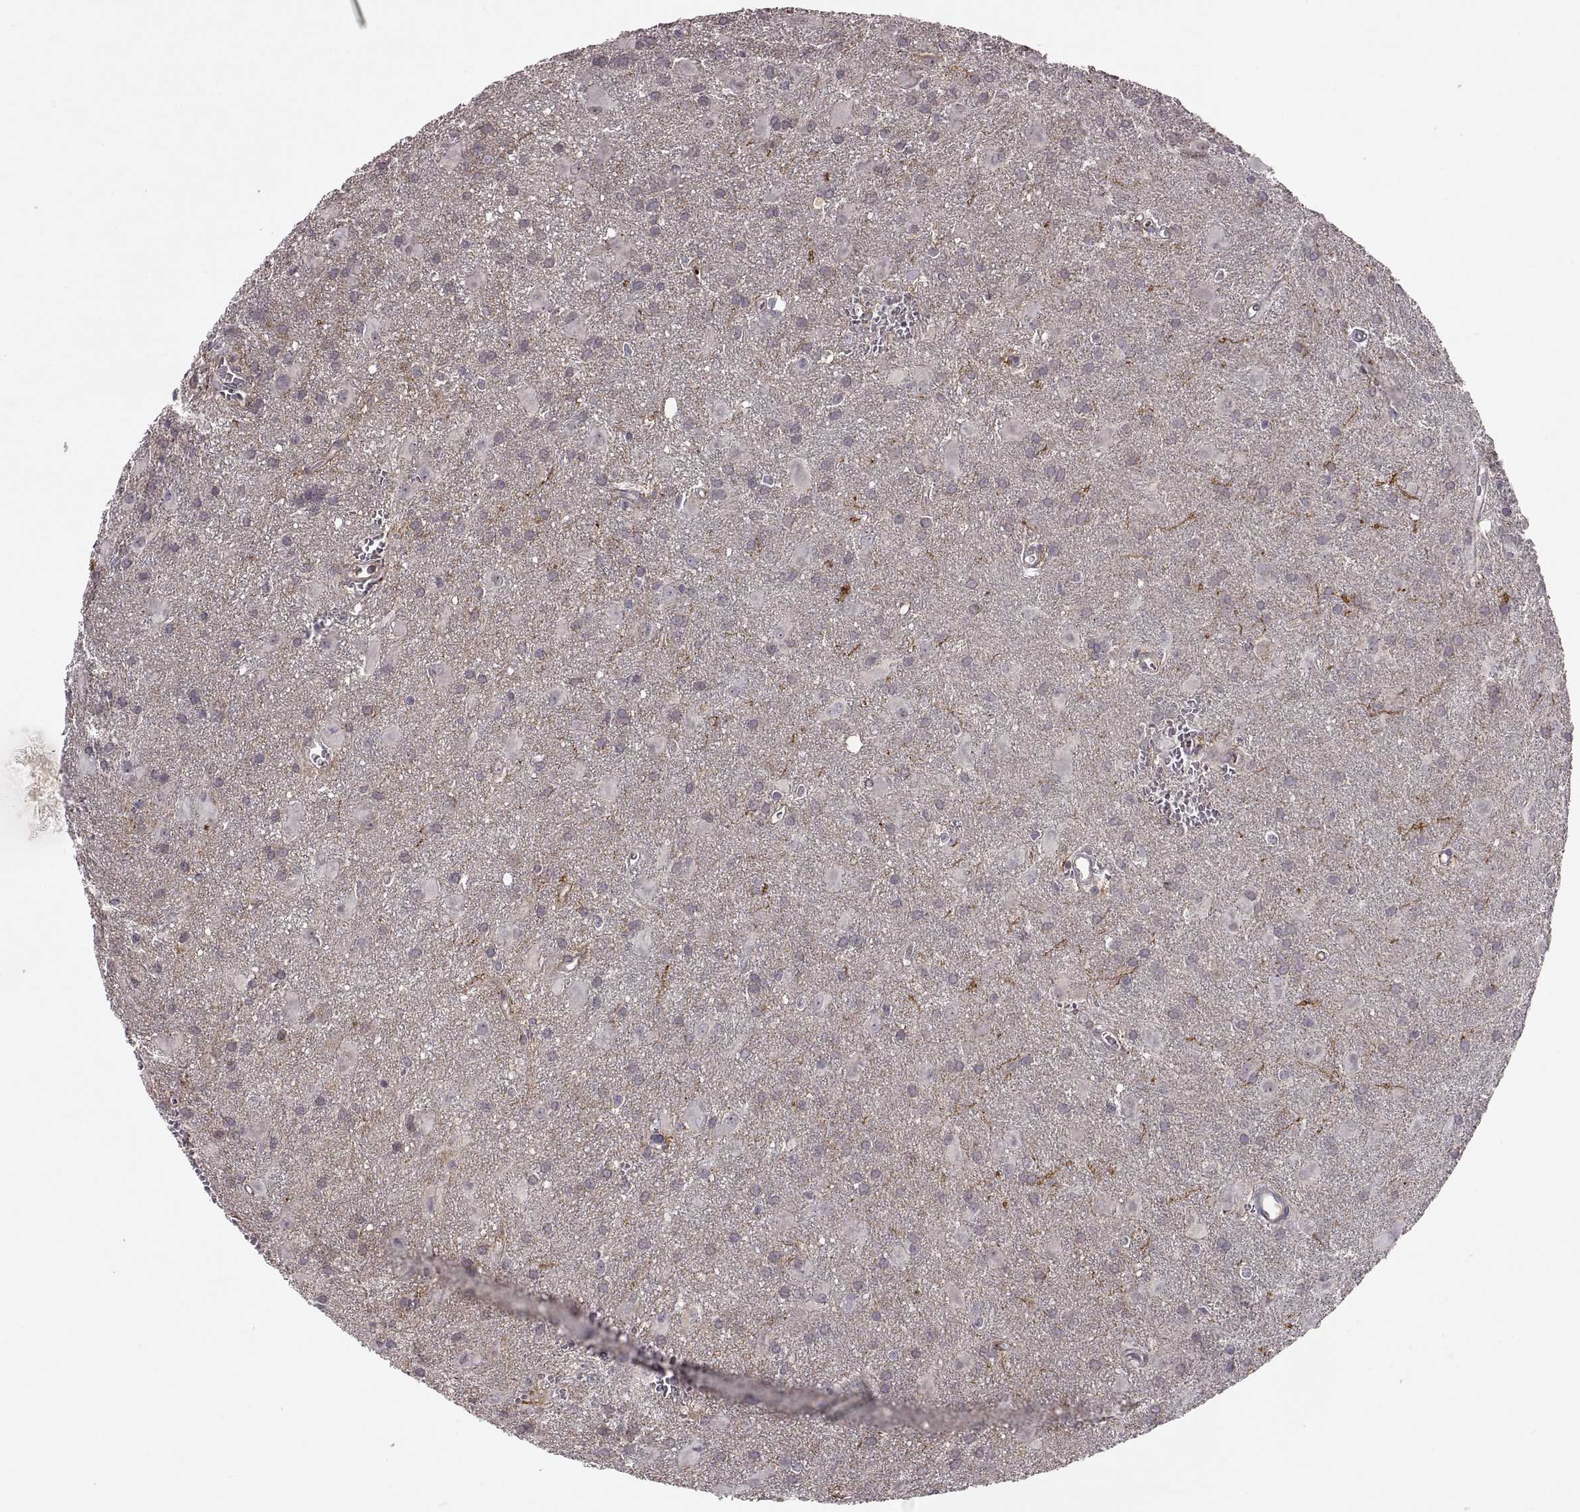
{"staining": {"intensity": "negative", "quantity": "none", "location": "none"}, "tissue": "glioma", "cell_type": "Tumor cells", "image_type": "cancer", "snomed": [{"axis": "morphology", "description": "Glioma, malignant, Low grade"}, {"axis": "topography", "description": "Brain"}], "caption": "Immunohistochemical staining of human glioma shows no significant positivity in tumor cells.", "gene": "NMNAT2", "patient": {"sex": "male", "age": 58}}